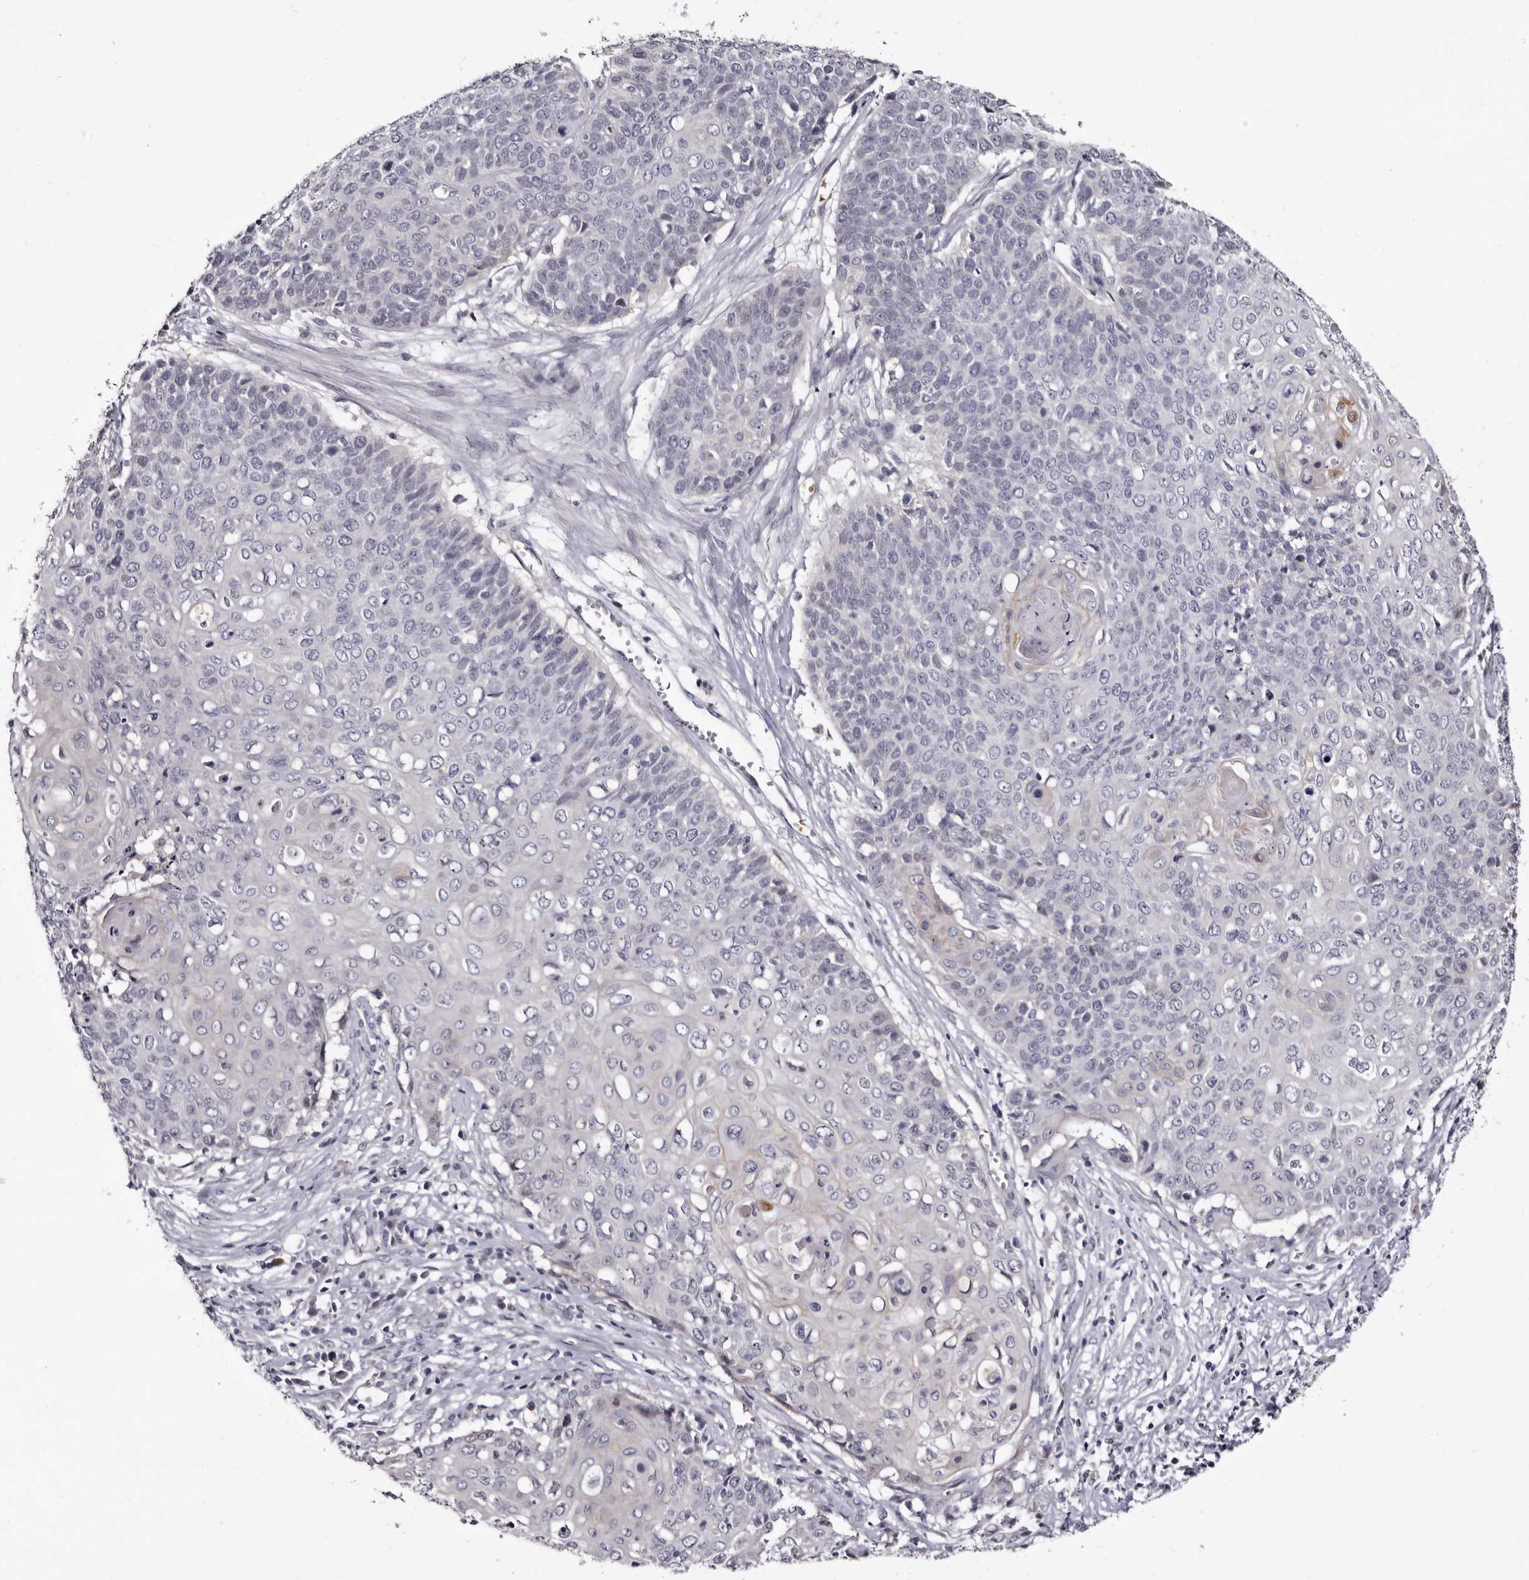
{"staining": {"intensity": "negative", "quantity": "none", "location": "none"}, "tissue": "cervical cancer", "cell_type": "Tumor cells", "image_type": "cancer", "snomed": [{"axis": "morphology", "description": "Squamous cell carcinoma, NOS"}, {"axis": "topography", "description": "Cervix"}], "caption": "This is a photomicrograph of immunohistochemistry staining of cervical cancer, which shows no positivity in tumor cells.", "gene": "BPGM", "patient": {"sex": "female", "age": 39}}